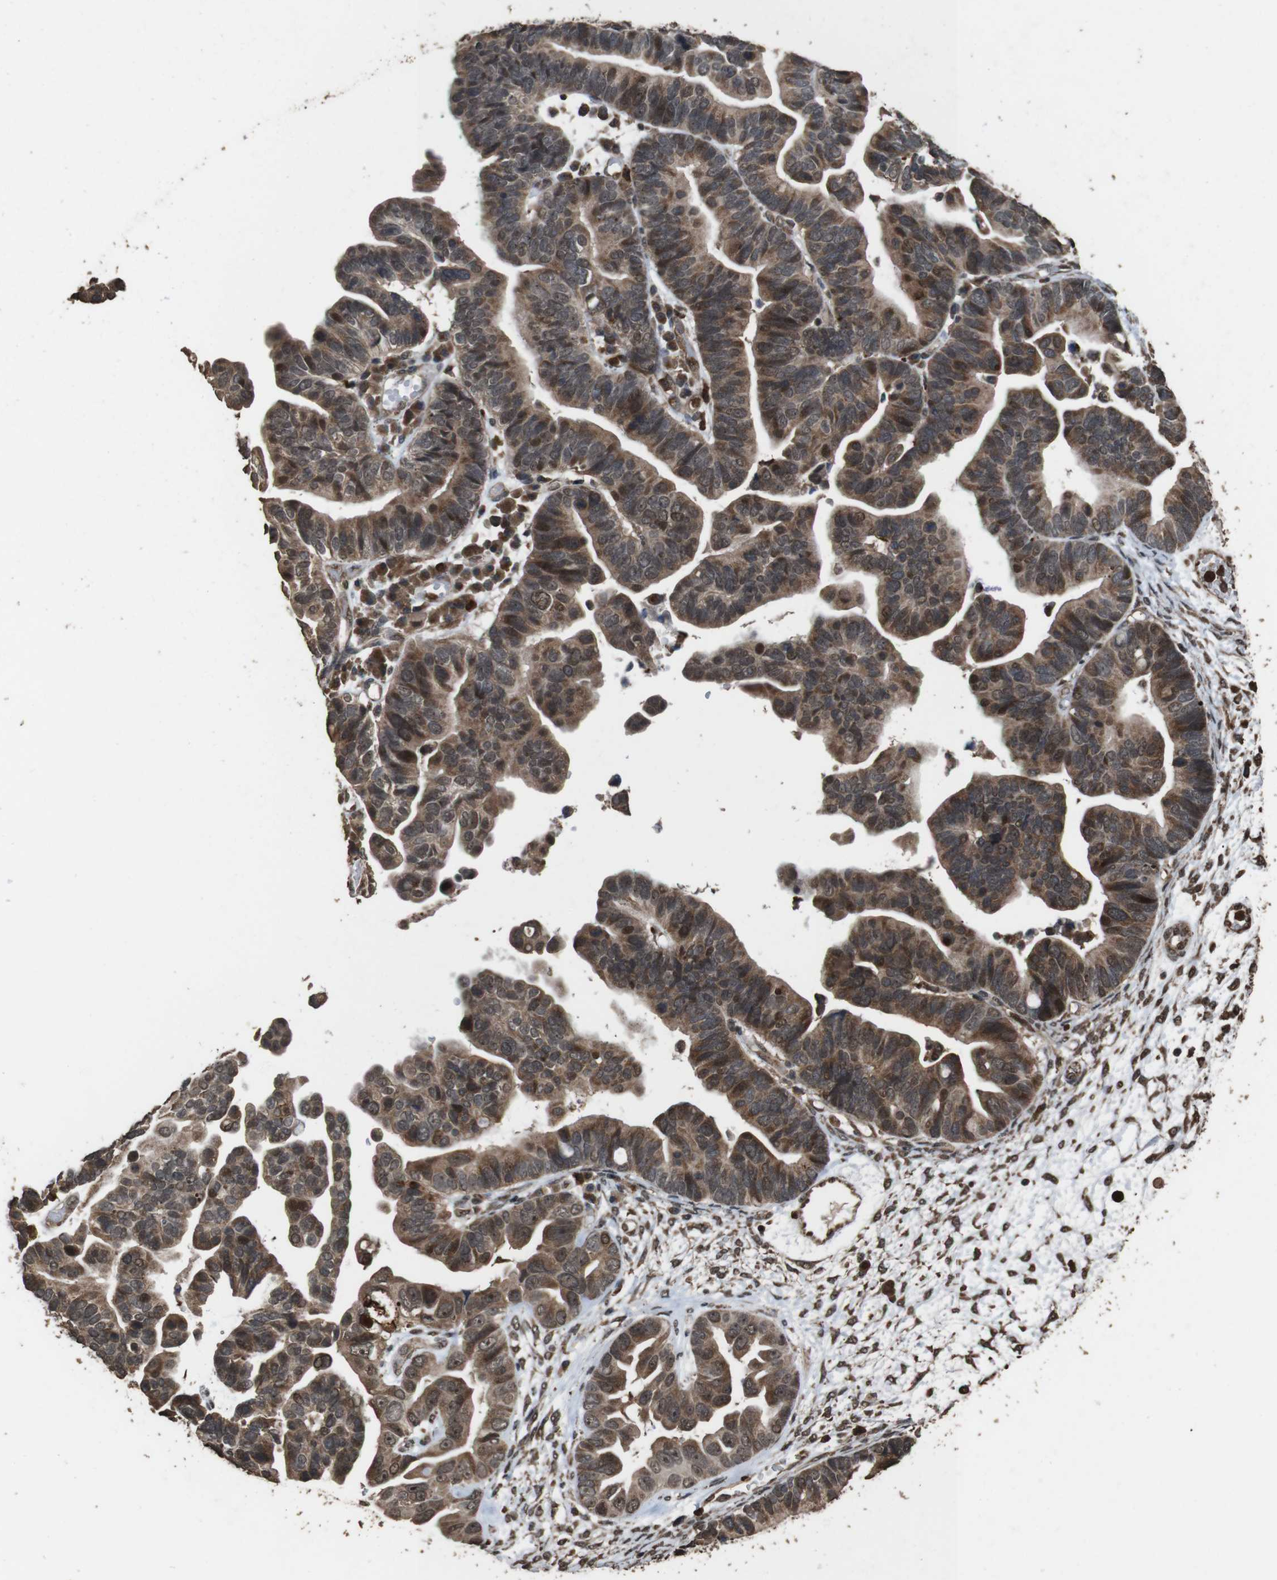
{"staining": {"intensity": "moderate", "quantity": ">75%", "location": "cytoplasmic/membranous,nuclear"}, "tissue": "ovarian cancer", "cell_type": "Tumor cells", "image_type": "cancer", "snomed": [{"axis": "morphology", "description": "Cystadenocarcinoma, serous, NOS"}, {"axis": "topography", "description": "Ovary"}], "caption": "A histopathology image of ovarian cancer stained for a protein reveals moderate cytoplasmic/membranous and nuclear brown staining in tumor cells.", "gene": "RRAS2", "patient": {"sex": "female", "age": 56}}